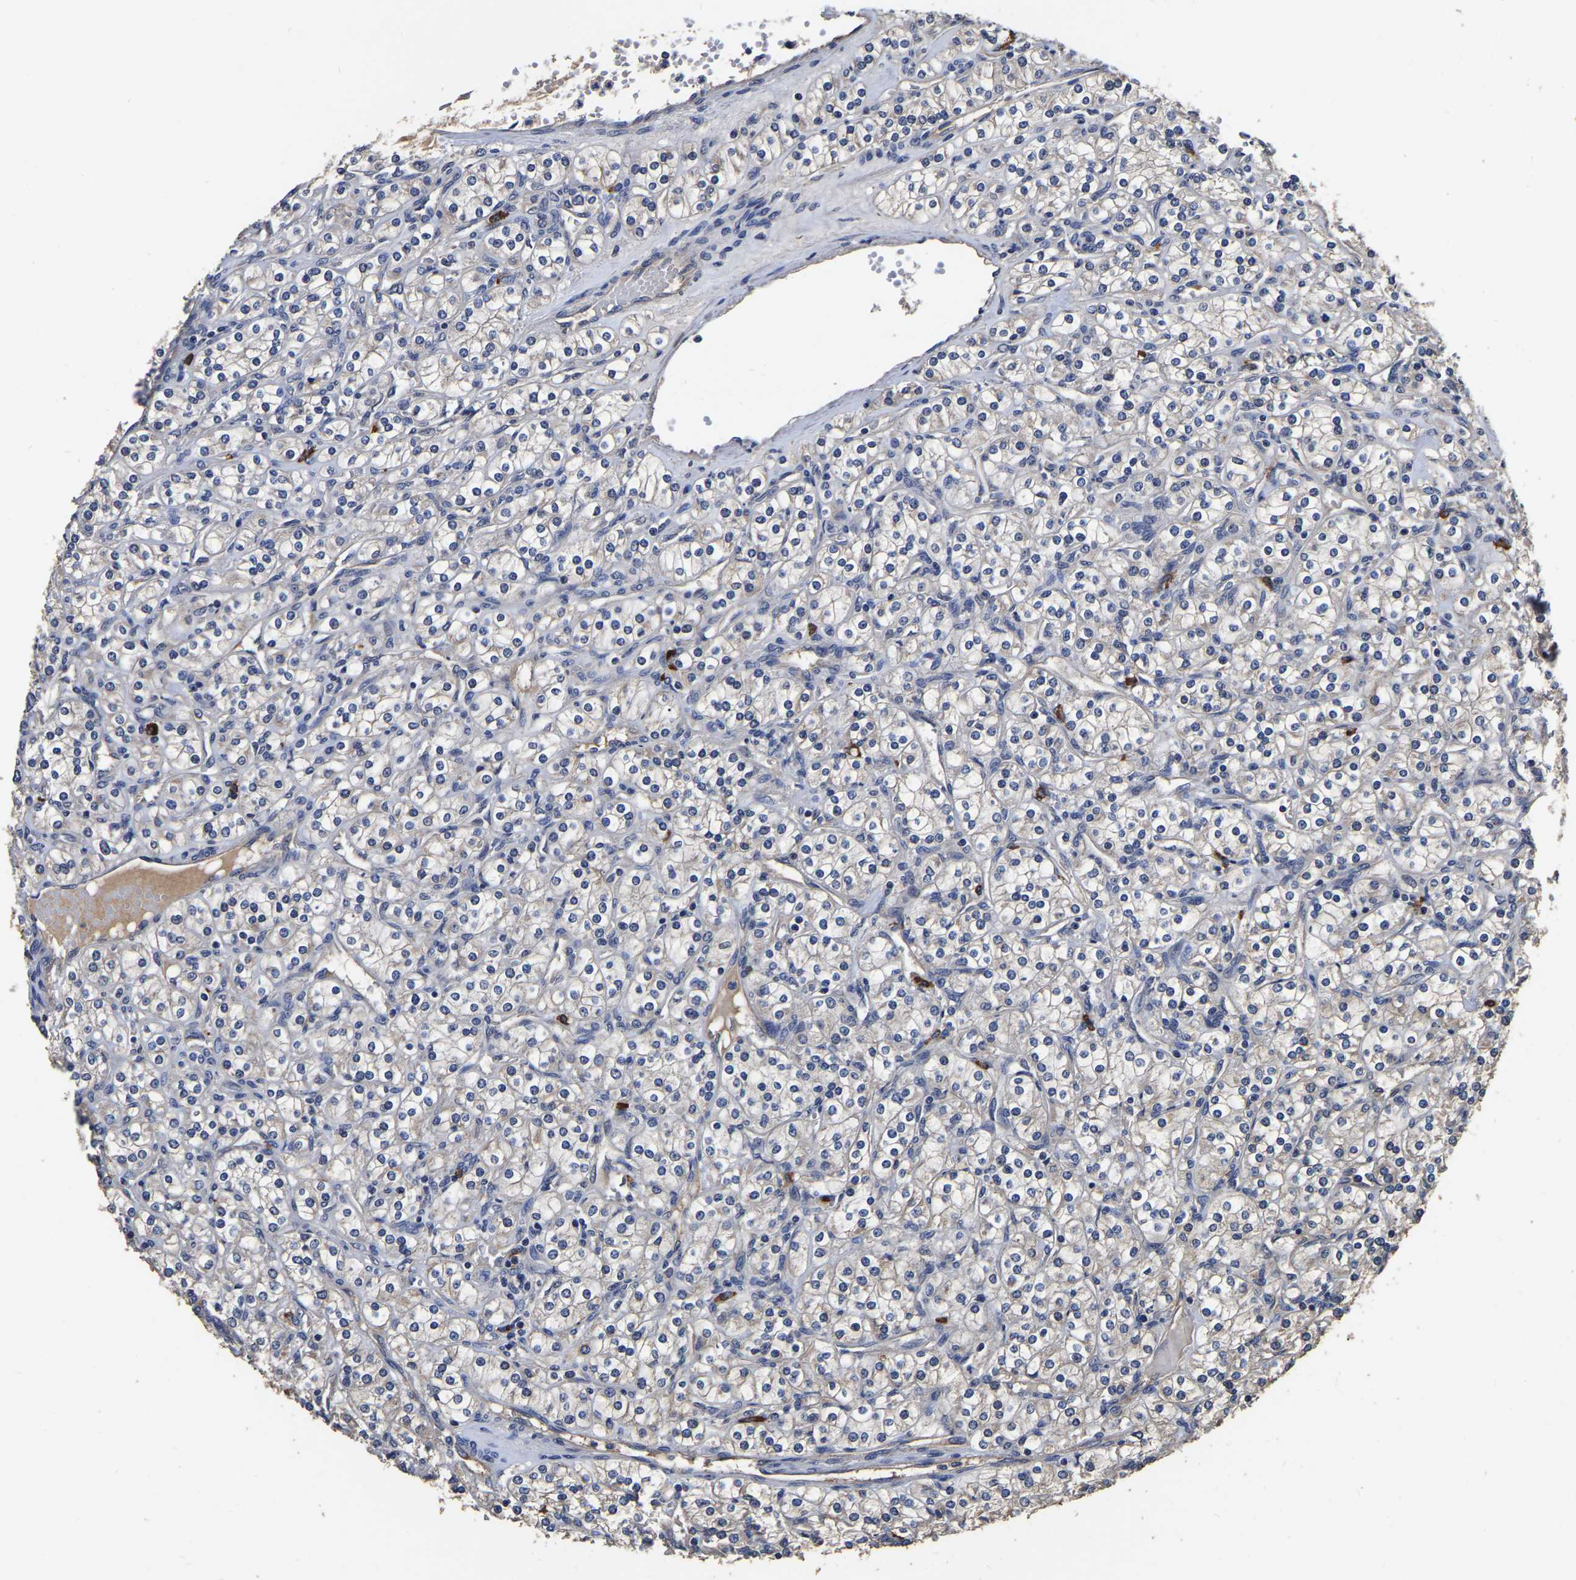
{"staining": {"intensity": "negative", "quantity": "none", "location": "none"}, "tissue": "renal cancer", "cell_type": "Tumor cells", "image_type": "cancer", "snomed": [{"axis": "morphology", "description": "Adenocarcinoma, NOS"}, {"axis": "topography", "description": "Kidney"}], "caption": "This is a image of immunohistochemistry (IHC) staining of renal cancer (adenocarcinoma), which shows no staining in tumor cells.", "gene": "STK32C", "patient": {"sex": "male", "age": 77}}